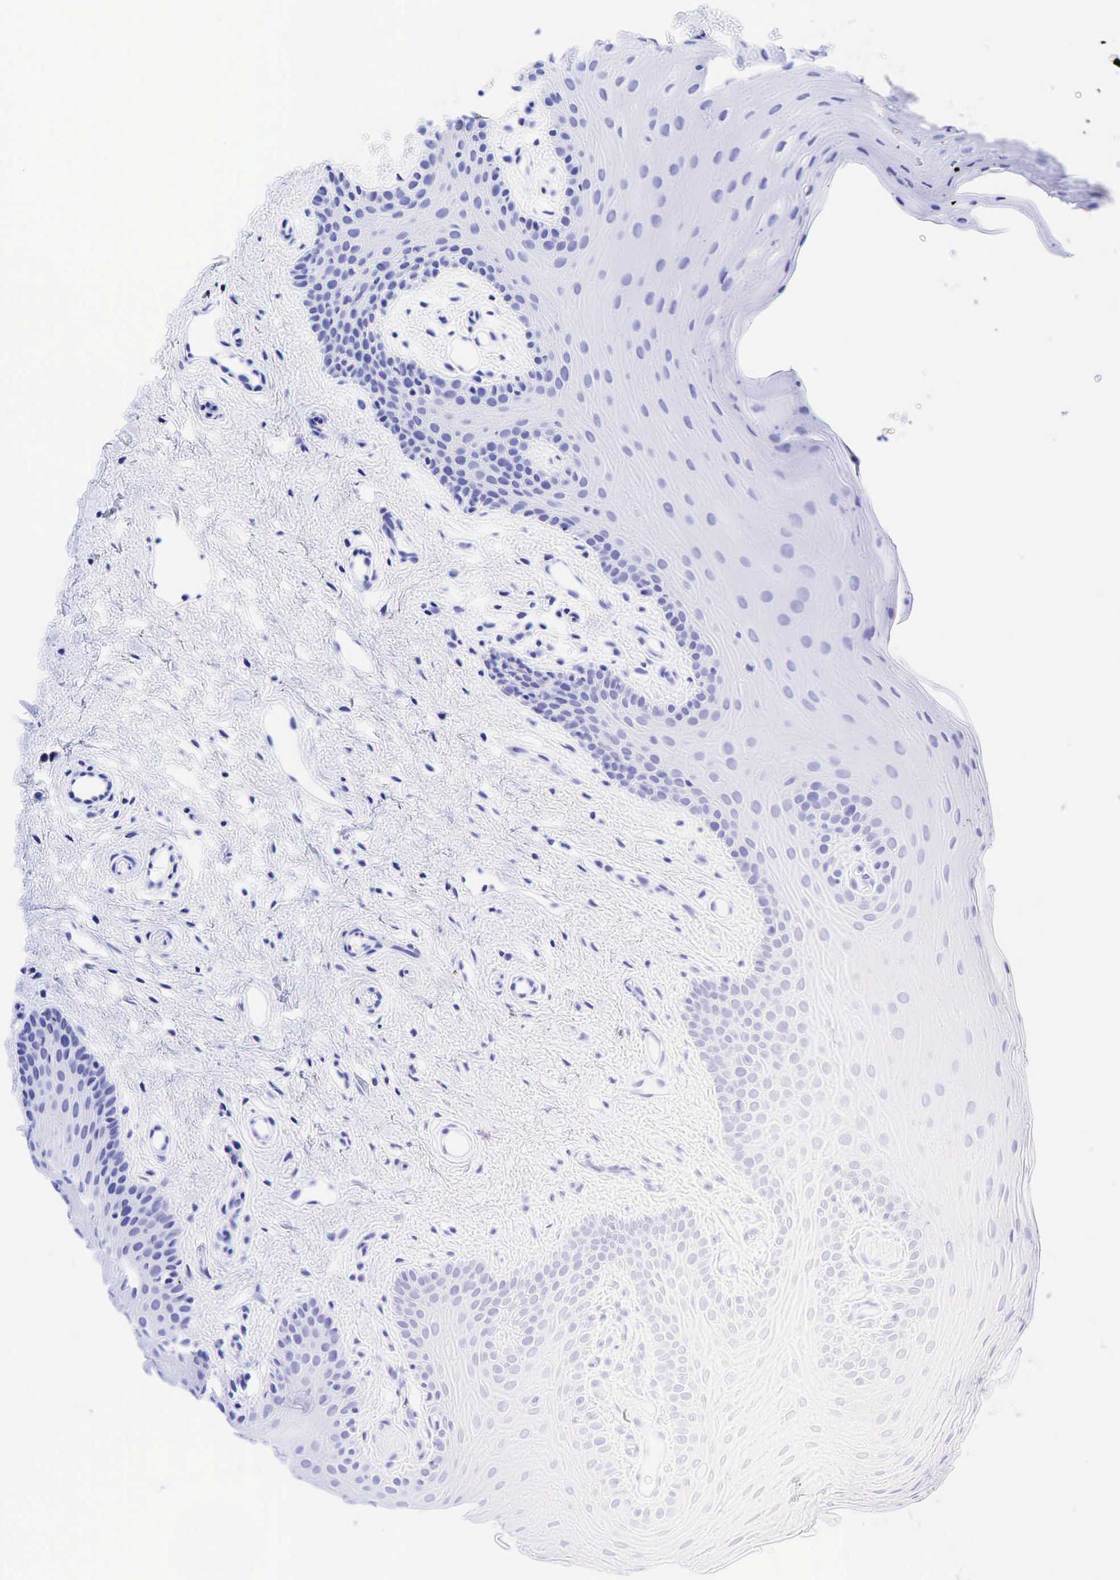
{"staining": {"intensity": "negative", "quantity": "none", "location": "none"}, "tissue": "oral mucosa", "cell_type": "Squamous epithelial cells", "image_type": "normal", "snomed": [{"axis": "morphology", "description": "Normal tissue, NOS"}, {"axis": "topography", "description": "Oral tissue"}], "caption": "An immunohistochemistry (IHC) image of normal oral mucosa is shown. There is no staining in squamous epithelial cells of oral mucosa. The staining is performed using DAB brown chromogen with nuclei counter-stained in using hematoxylin.", "gene": "ESR1", "patient": {"sex": "male", "age": 14}}